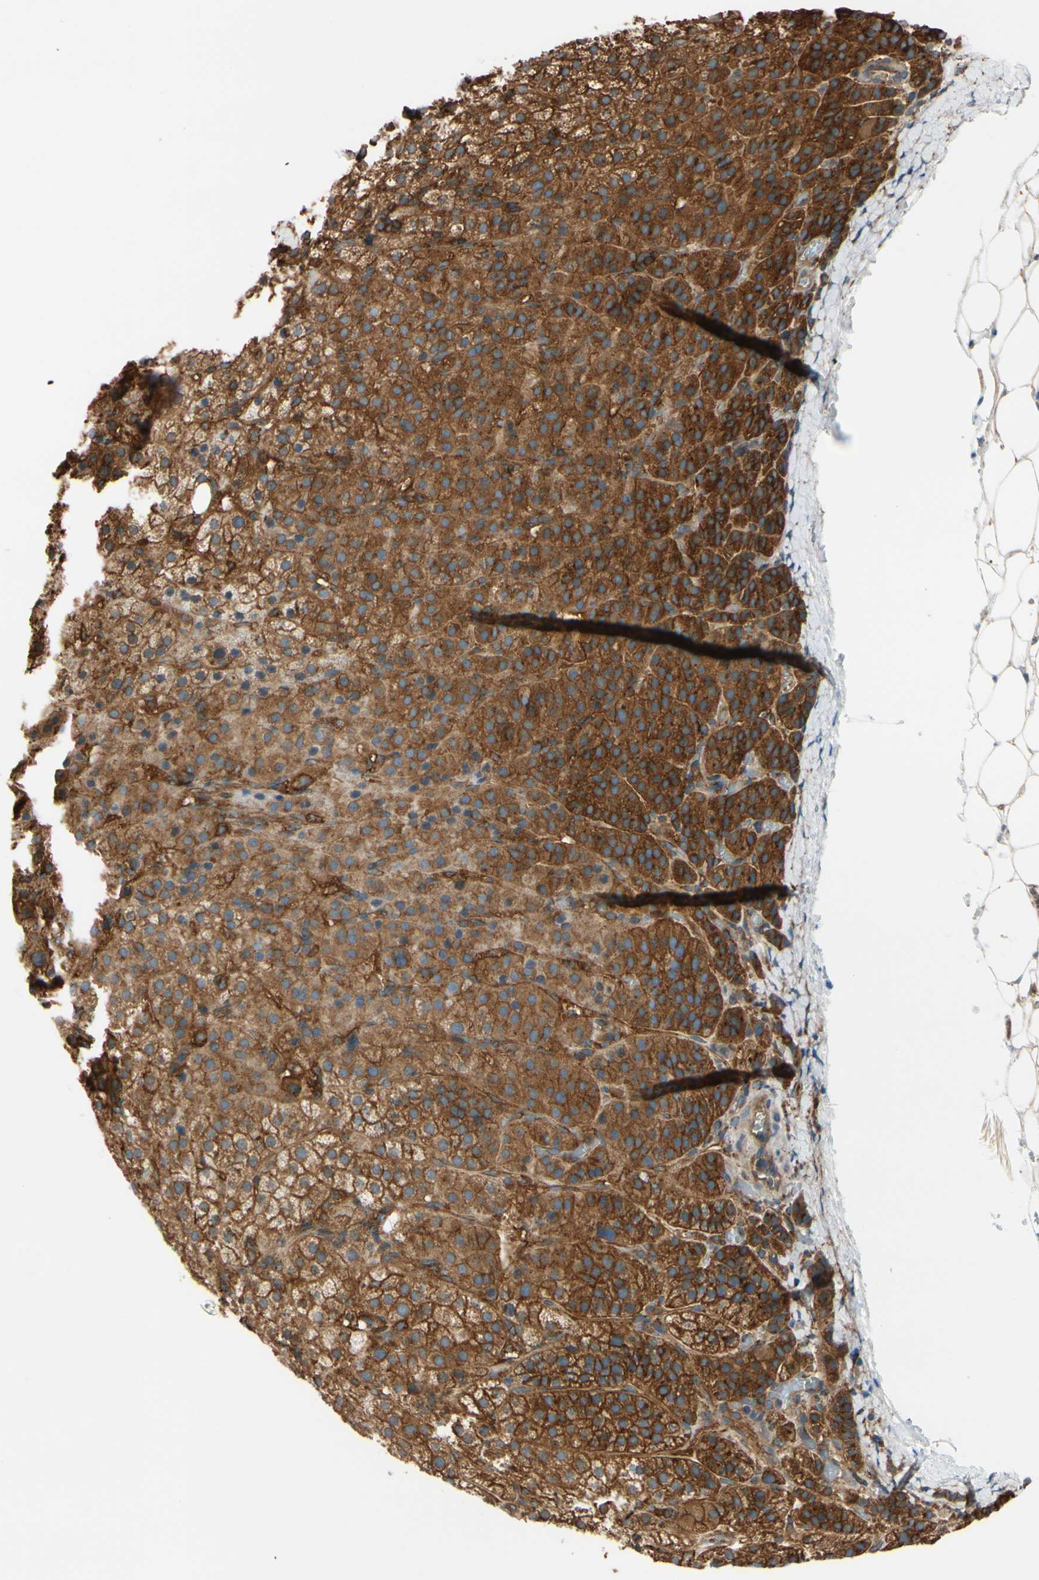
{"staining": {"intensity": "moderate", "quantity": ">75%", "location": "cytoplasmic/membranous"}, "tissue": "adrenal gland", "cell_type": "Glandular cells", "image_type": "normal", "snomed": [{"axis": "morphology", "description": "Normal tissue, NOS"}, {"axis": "topography", "description": "Adrenal gland"}], "caption": "A photomicrograph of adrenal gland stained for a protein demonstrates moderate cytoplasmic/membranous brown staining in glandular cells. The staining was performed using DAB, with brown indicating positive protein expression. Nuclei are stained blue with hematoxylin.", "gene": "EPS15", "patient": {"sex": "female", "age": 57}}